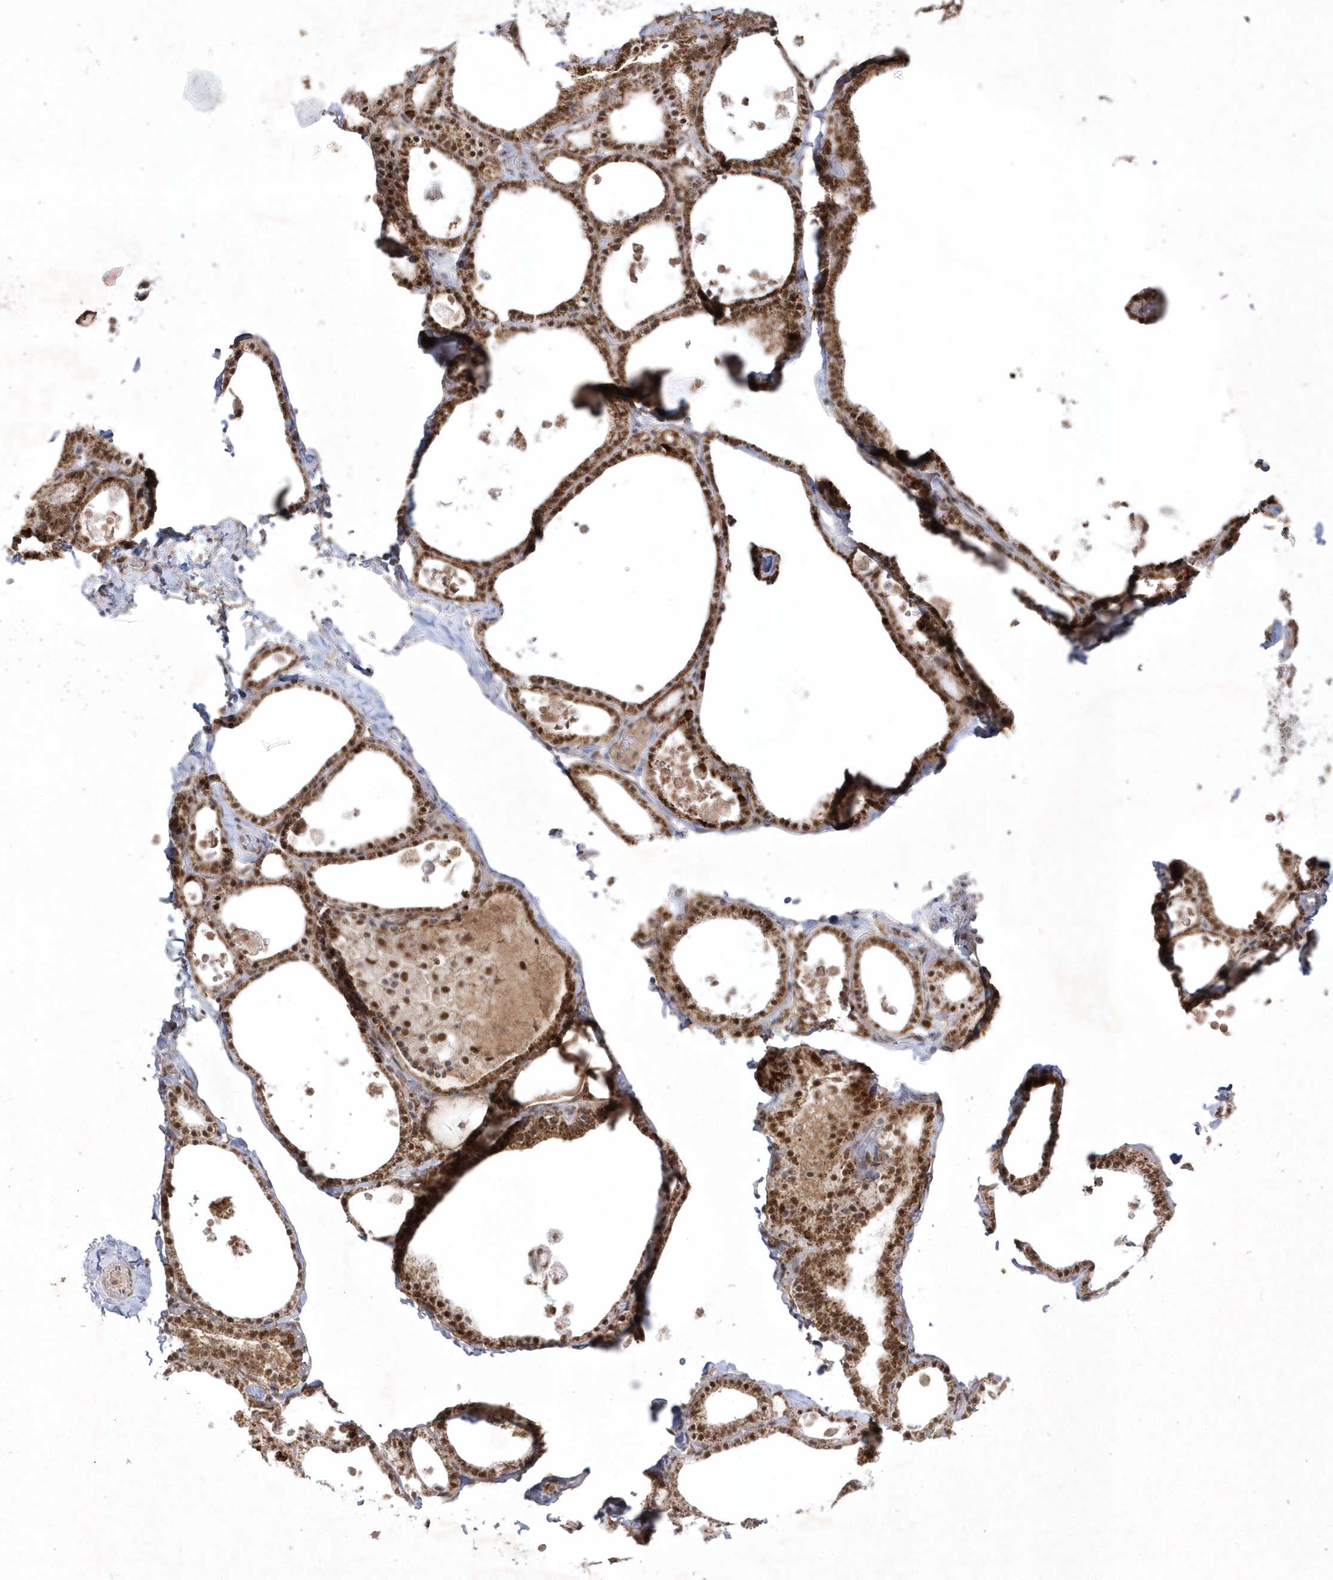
{"staining": {"intensity": "moderate", "quantity": ">75%", "location": "cytoplasmic/membranous,nuclear"}, "tissue": "thyroid gland", "cell_type": "Glandular cells", "image_type": "normal", "snomed": [{"axis": "morphology", "description": "Normal tissue, NOS"}, {"axis": "topography", "description": "Thyroid gland"}], "caption": "Thyroid gland stained with DAB immunohistochemistry exhibits medium levels of moderate cytoplasmic/membranous,nuclear staining in about >75% of glandular cells. The staining is performed using DAB (3,3'-diaminobenzidine) brown chromogen to label protein expression. The nuclei are counter-stained blue using hematoxylin.", "gene": "CPSF3", "patient": {"sex": "male", "age": 56}}